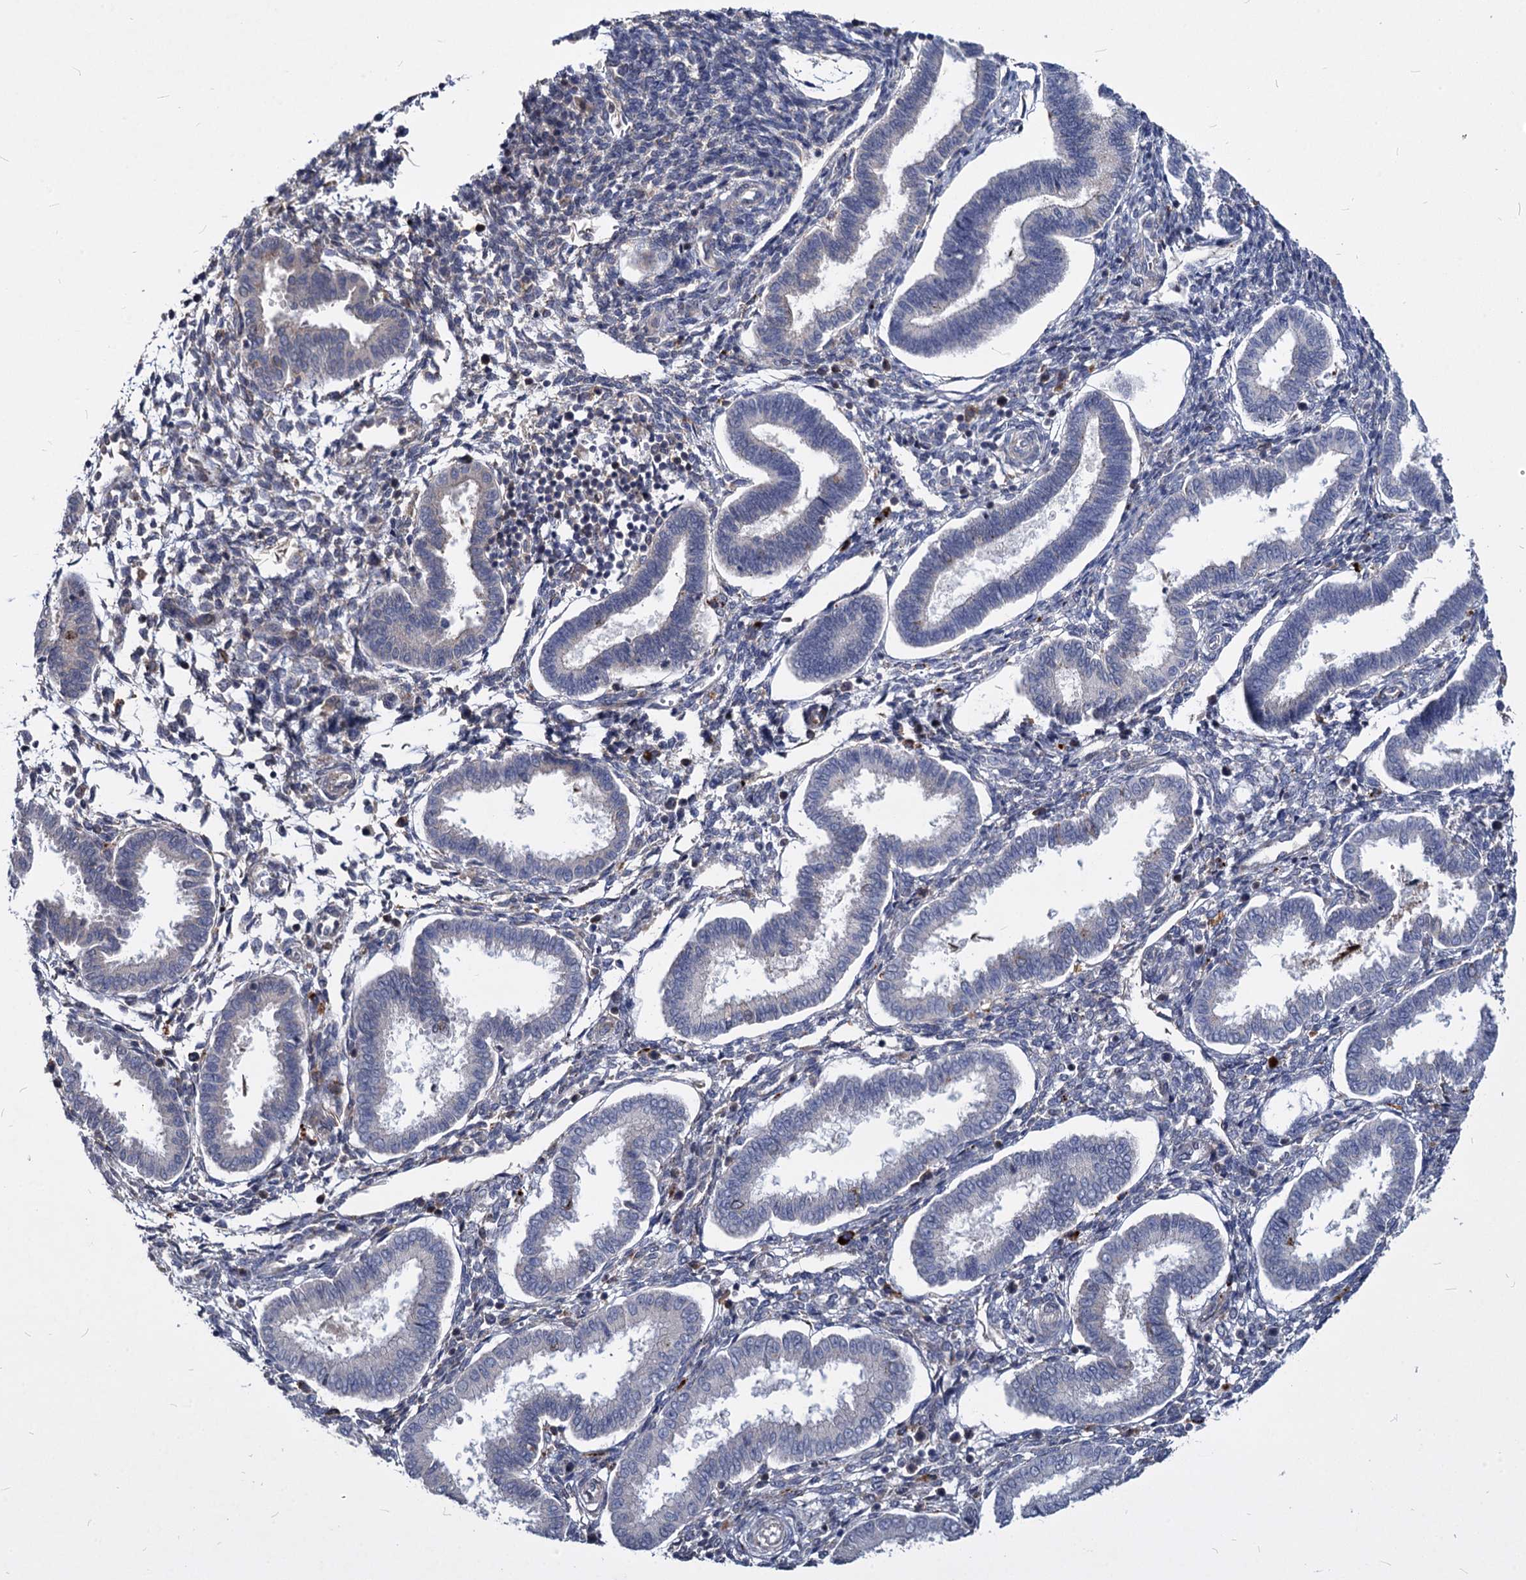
{"staining": {"intensity": "negative", "quantity": "none", "location": "none"}, "tissue": "endometrium", "cell_type": "Cells in endometrial stroma", "image_type": "normal", "snomed": [{"axis": "morphology", "description": "Normal tissue, NOS"}, {"axis": "topography", "description": "Endometrium"}], "caption": "High power microscopy histopathology image of an immunohistochemistry (IHC) histopathology image of normal endometrium, revealing no significant positivity in cells in endometrial stroma.", "gene": "C11orf86", "patient": {"sex": "female", "age": 24}}